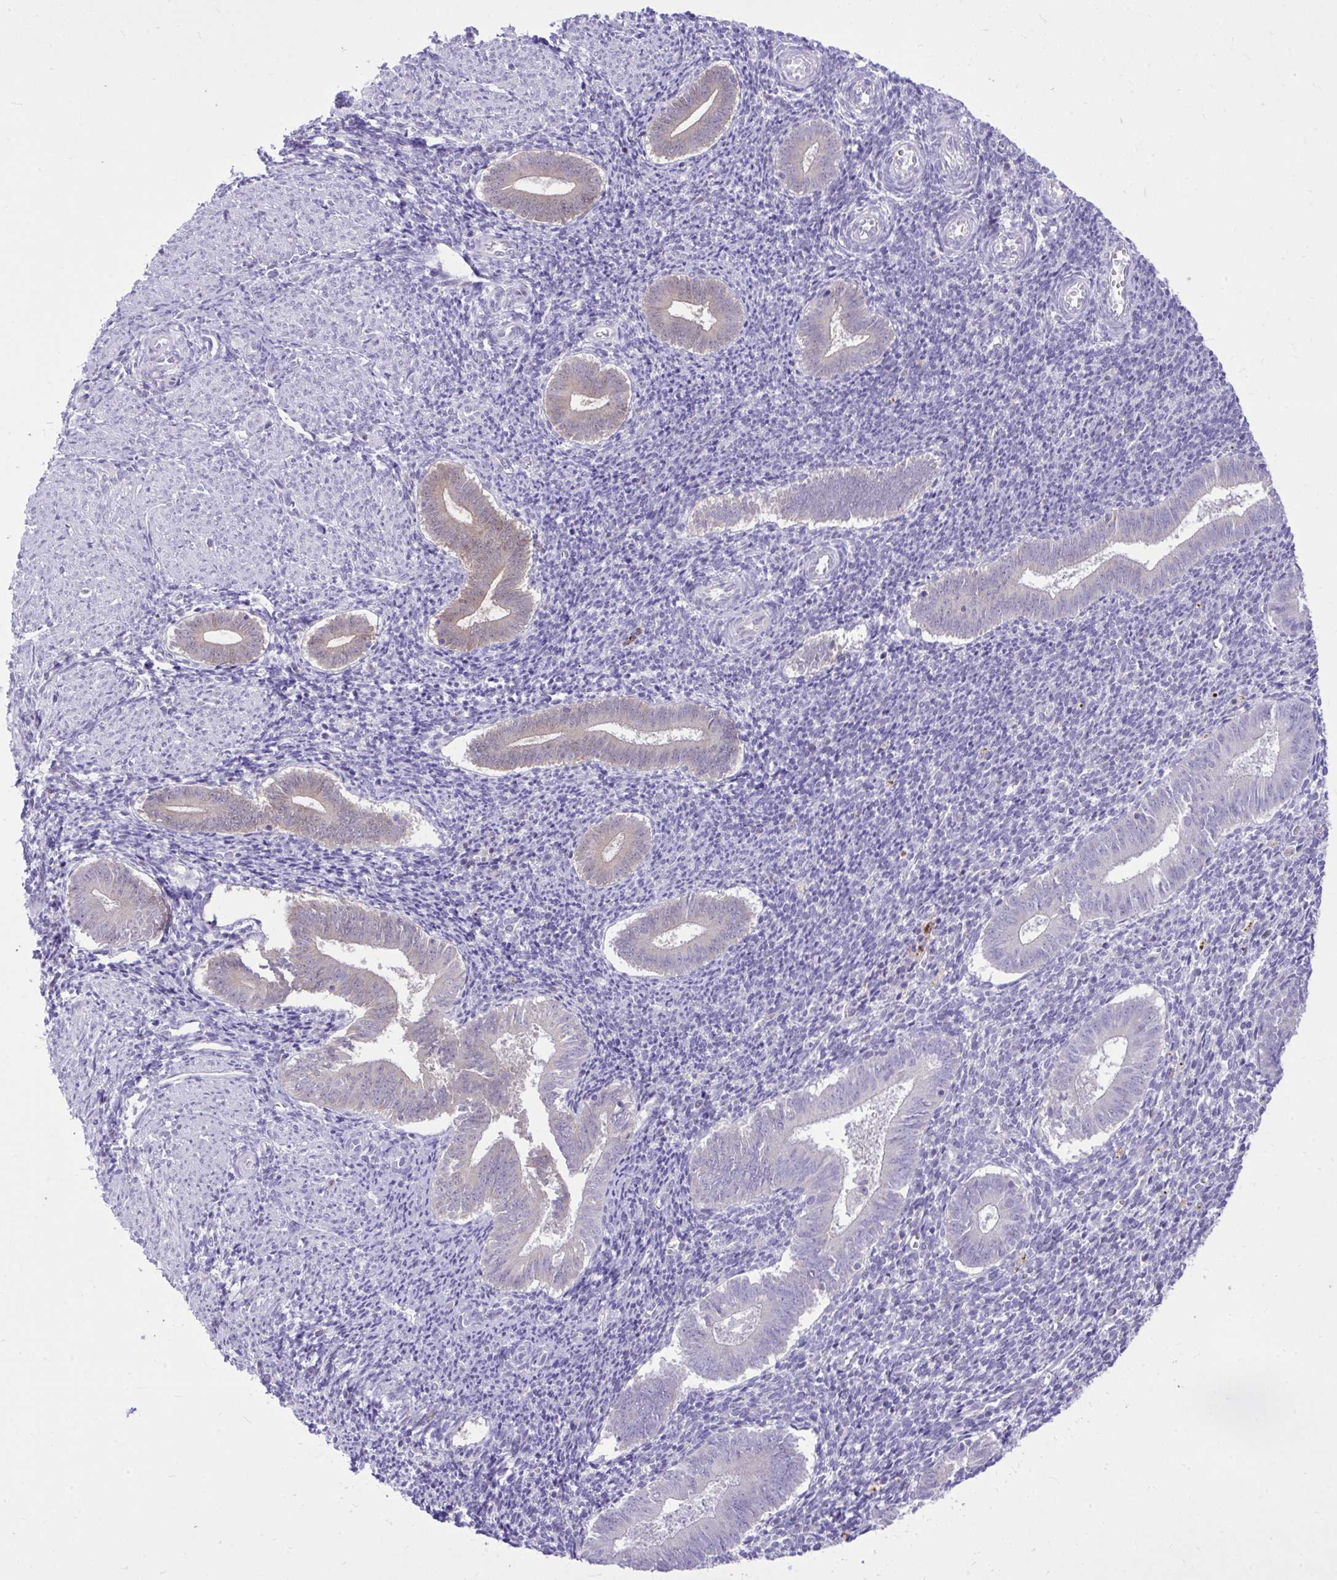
{"staining": {"intensity": "negative", "quantity": "none", "location": "none"}, "tissue": "endometrium", "cell_type": "Cells in endometrial stroma", "image_type": "normal", "snomed": [{"axis": "morphology", "description": "Normal tissue, NOS"}, {"axis": "topography", "description": "Endometrium"}], "caption": "There is no significant staining in cells in endometrial stroma of endometrium. Nuclei are stained in blue.", "gene": "NNMT", "patient": {"sex": "female", "age": 25}}